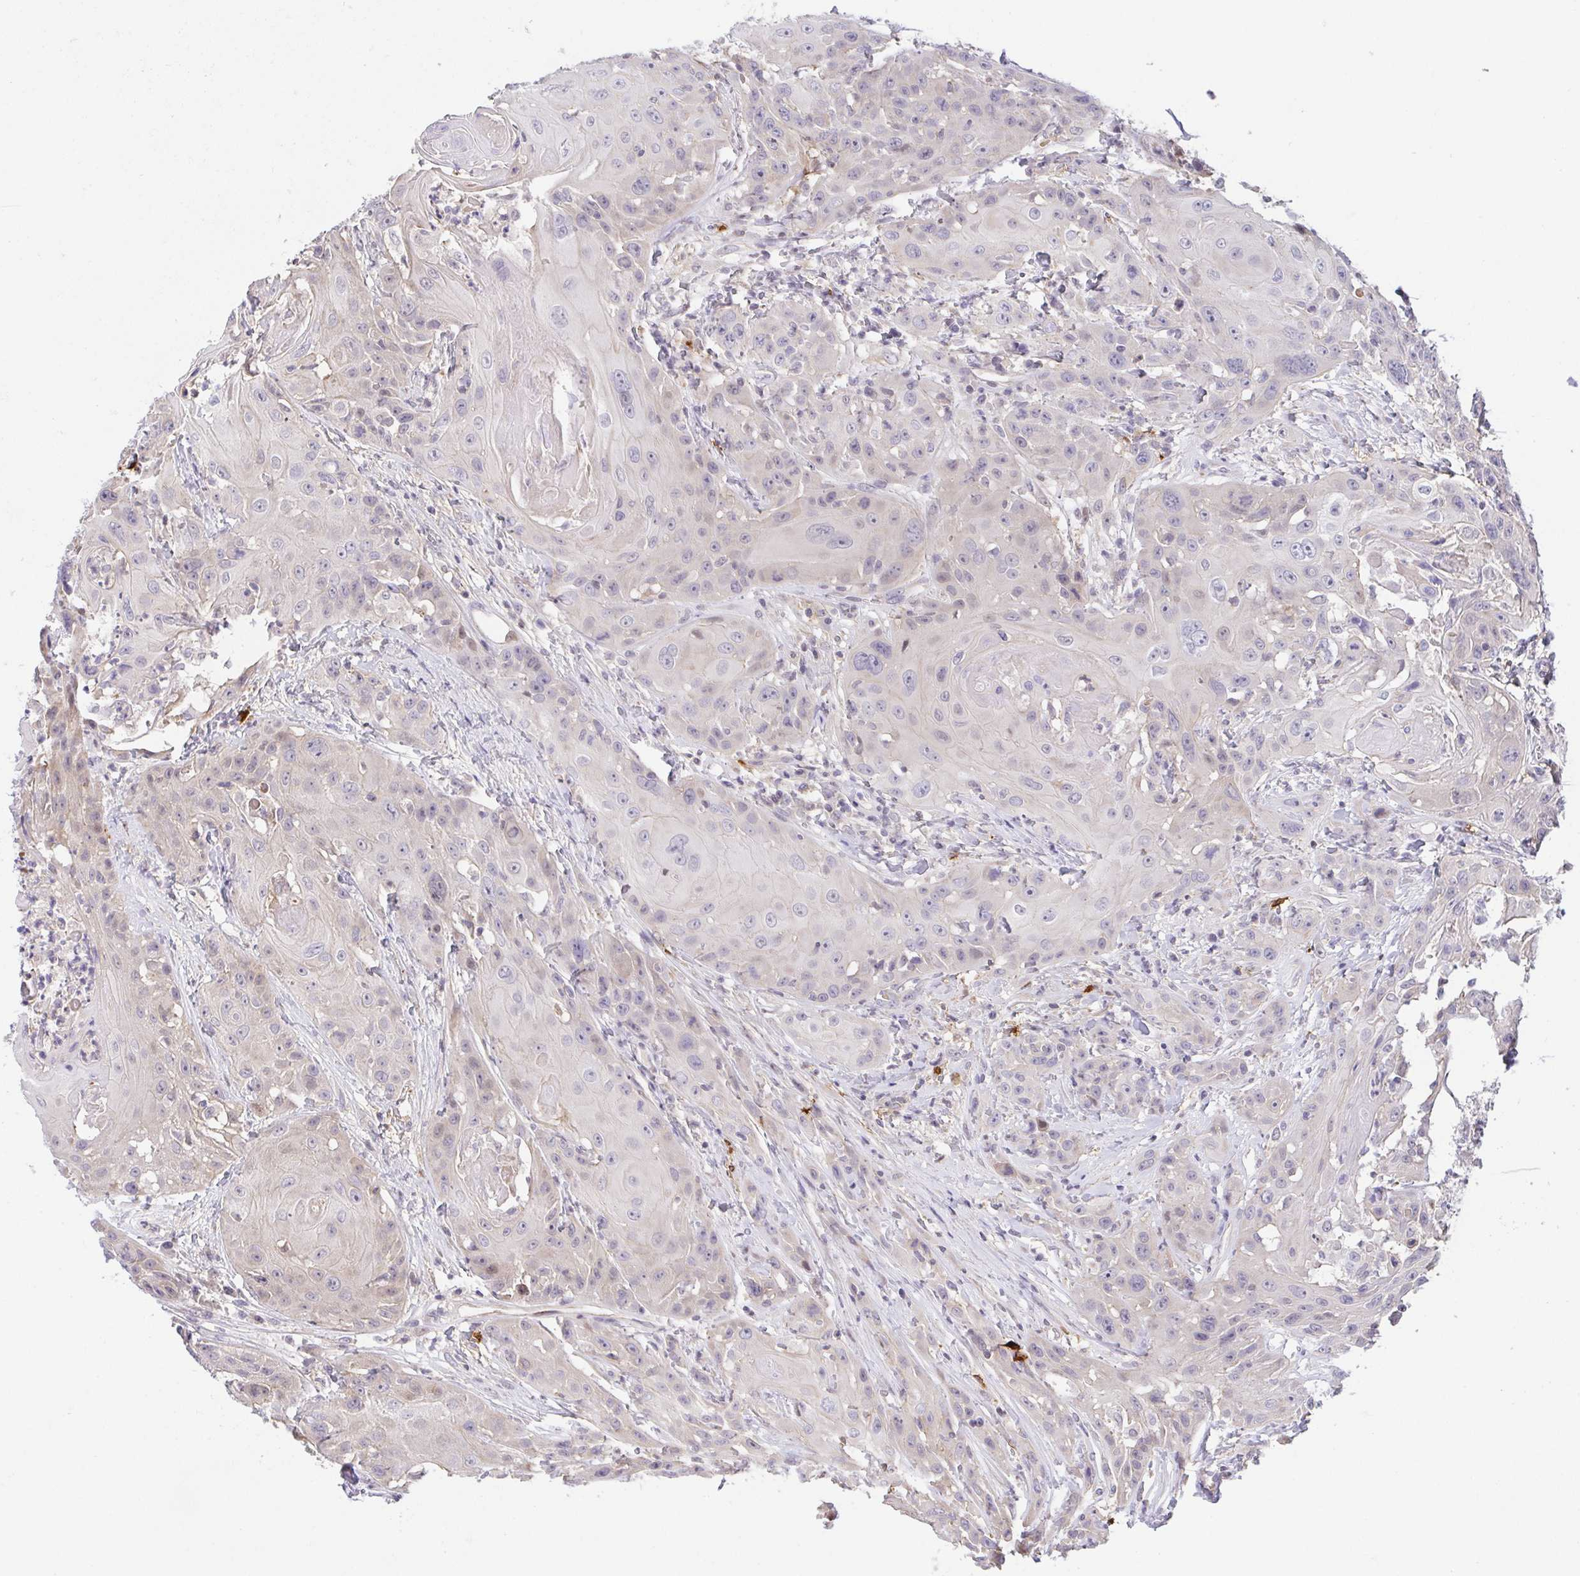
{"staining": {"intensity": "negative", "quantity": "none", "location": "none"}, "tissue": "head and neck cancer", "cell_type": "Tumor cells", "image_type": "cancer", "snomed": [{"axis": "morphology", "description": "Squamous cell carcinoma, NOS"}, {"axis": "topography", "description": "Skin"}, {"axis": "topography", "description": "Head-Neck"}], "caption": "Head and neck cancer was stained to show a protein in brown. There is no significant positivity in tumor cells.", "gene": "PREPL", "patient": {"sex": "male", "age": 80}}